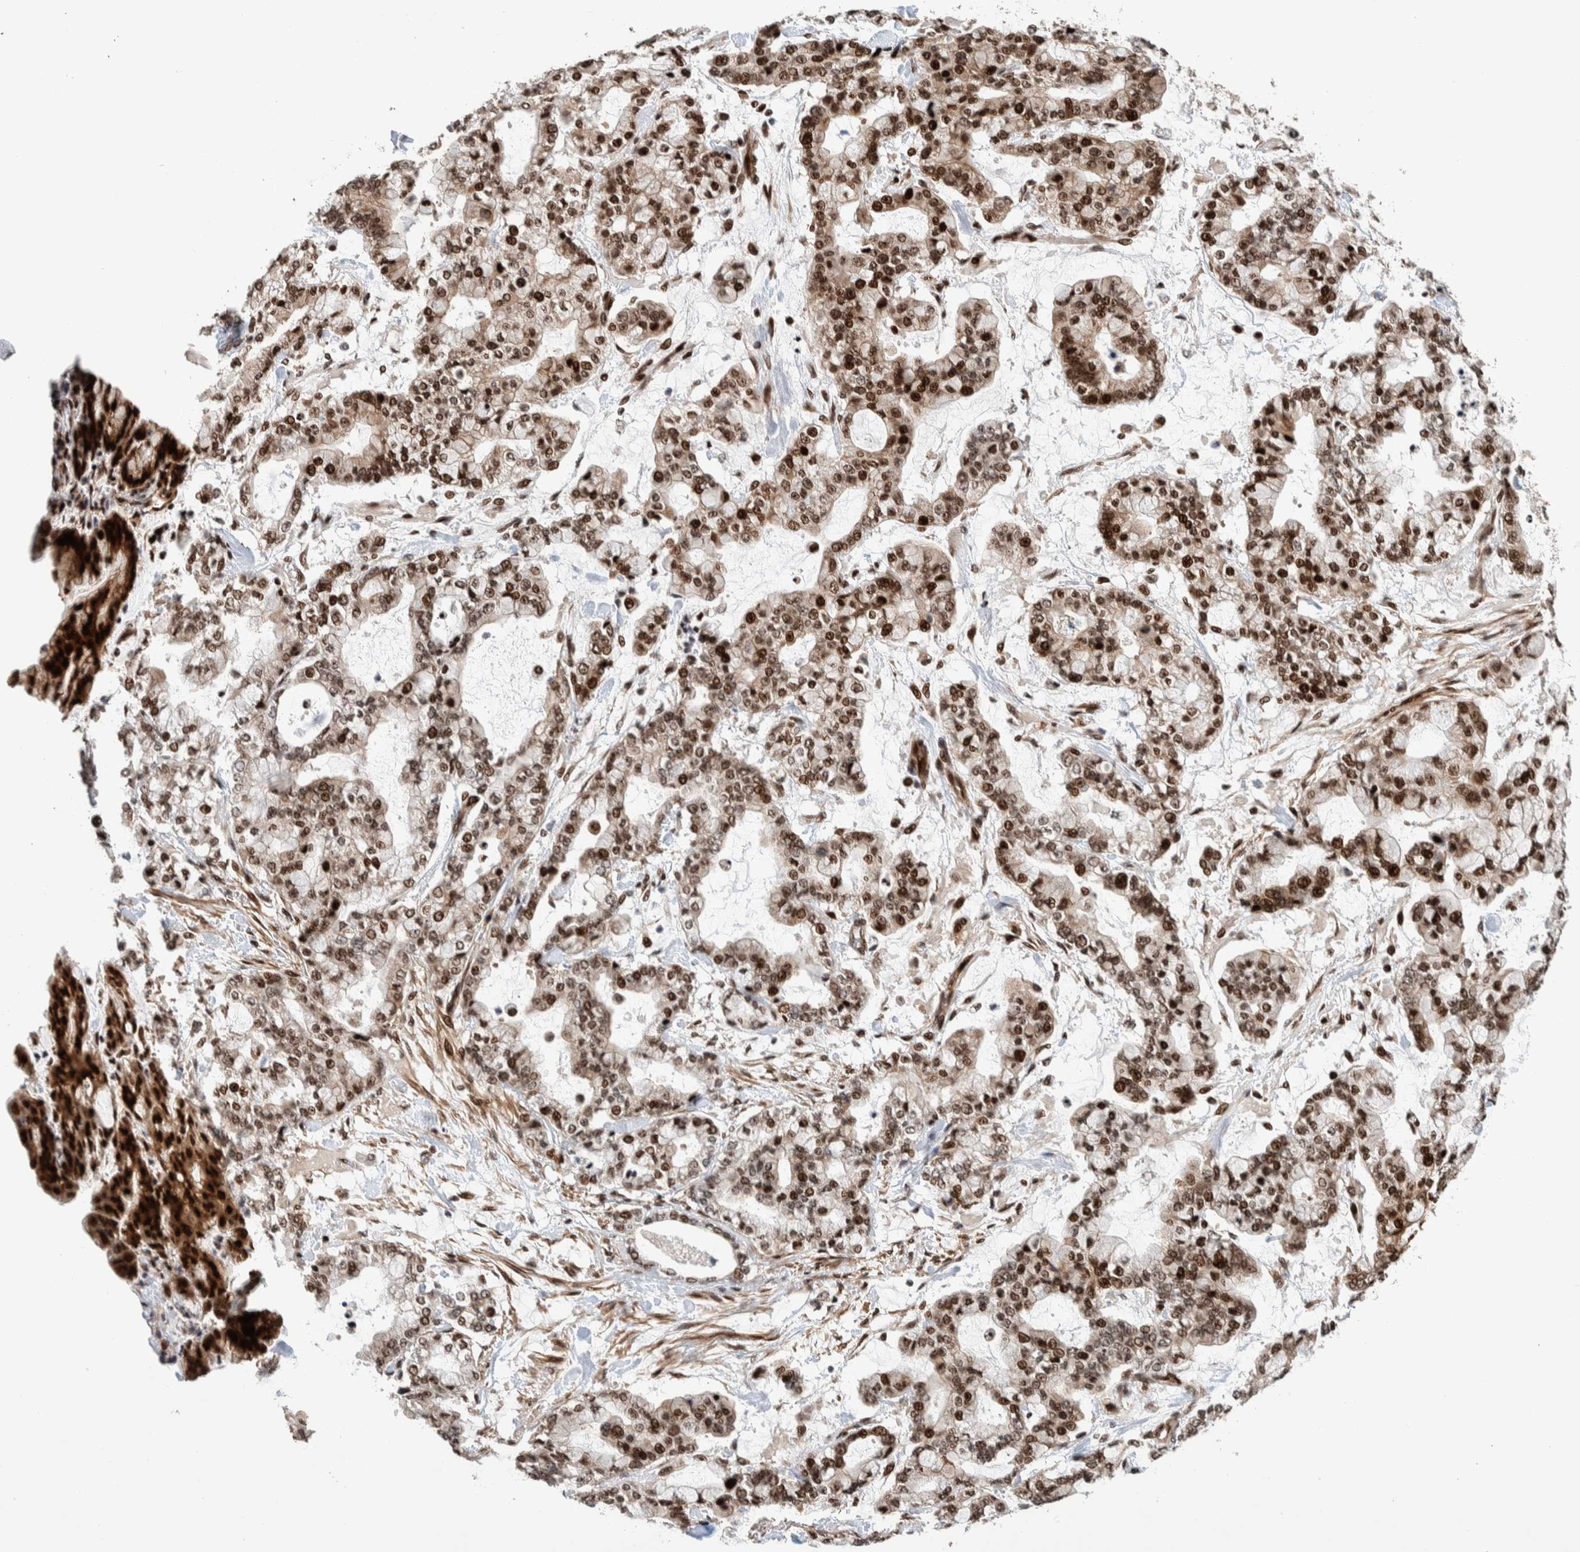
{"staining": {"intensity": "strong", "quantity": ">75%", "location": "nuclear"}, "tissue": "stomach cancer", "cell_type": "Tumor cells", "image_type": "cancer", "snomed": [{"axis": "morphology", "description": "Normal tissue, NOS"}, {"axis": "morphology", "description": "Adenocarcinoma, NOS"}, {"axis": "topography", "description": "Stomach, upper"}, {"axis": "topography", "description": "Stomach"}], "caption": "IHC (DAB (3,3'-diaminobenzidine)) staining of stomach cancer shows strong nuclear protein positivity in about >75% of tumor cells.", "gene": "CHD4", "patient": {"sex": "male", "age": 76}}